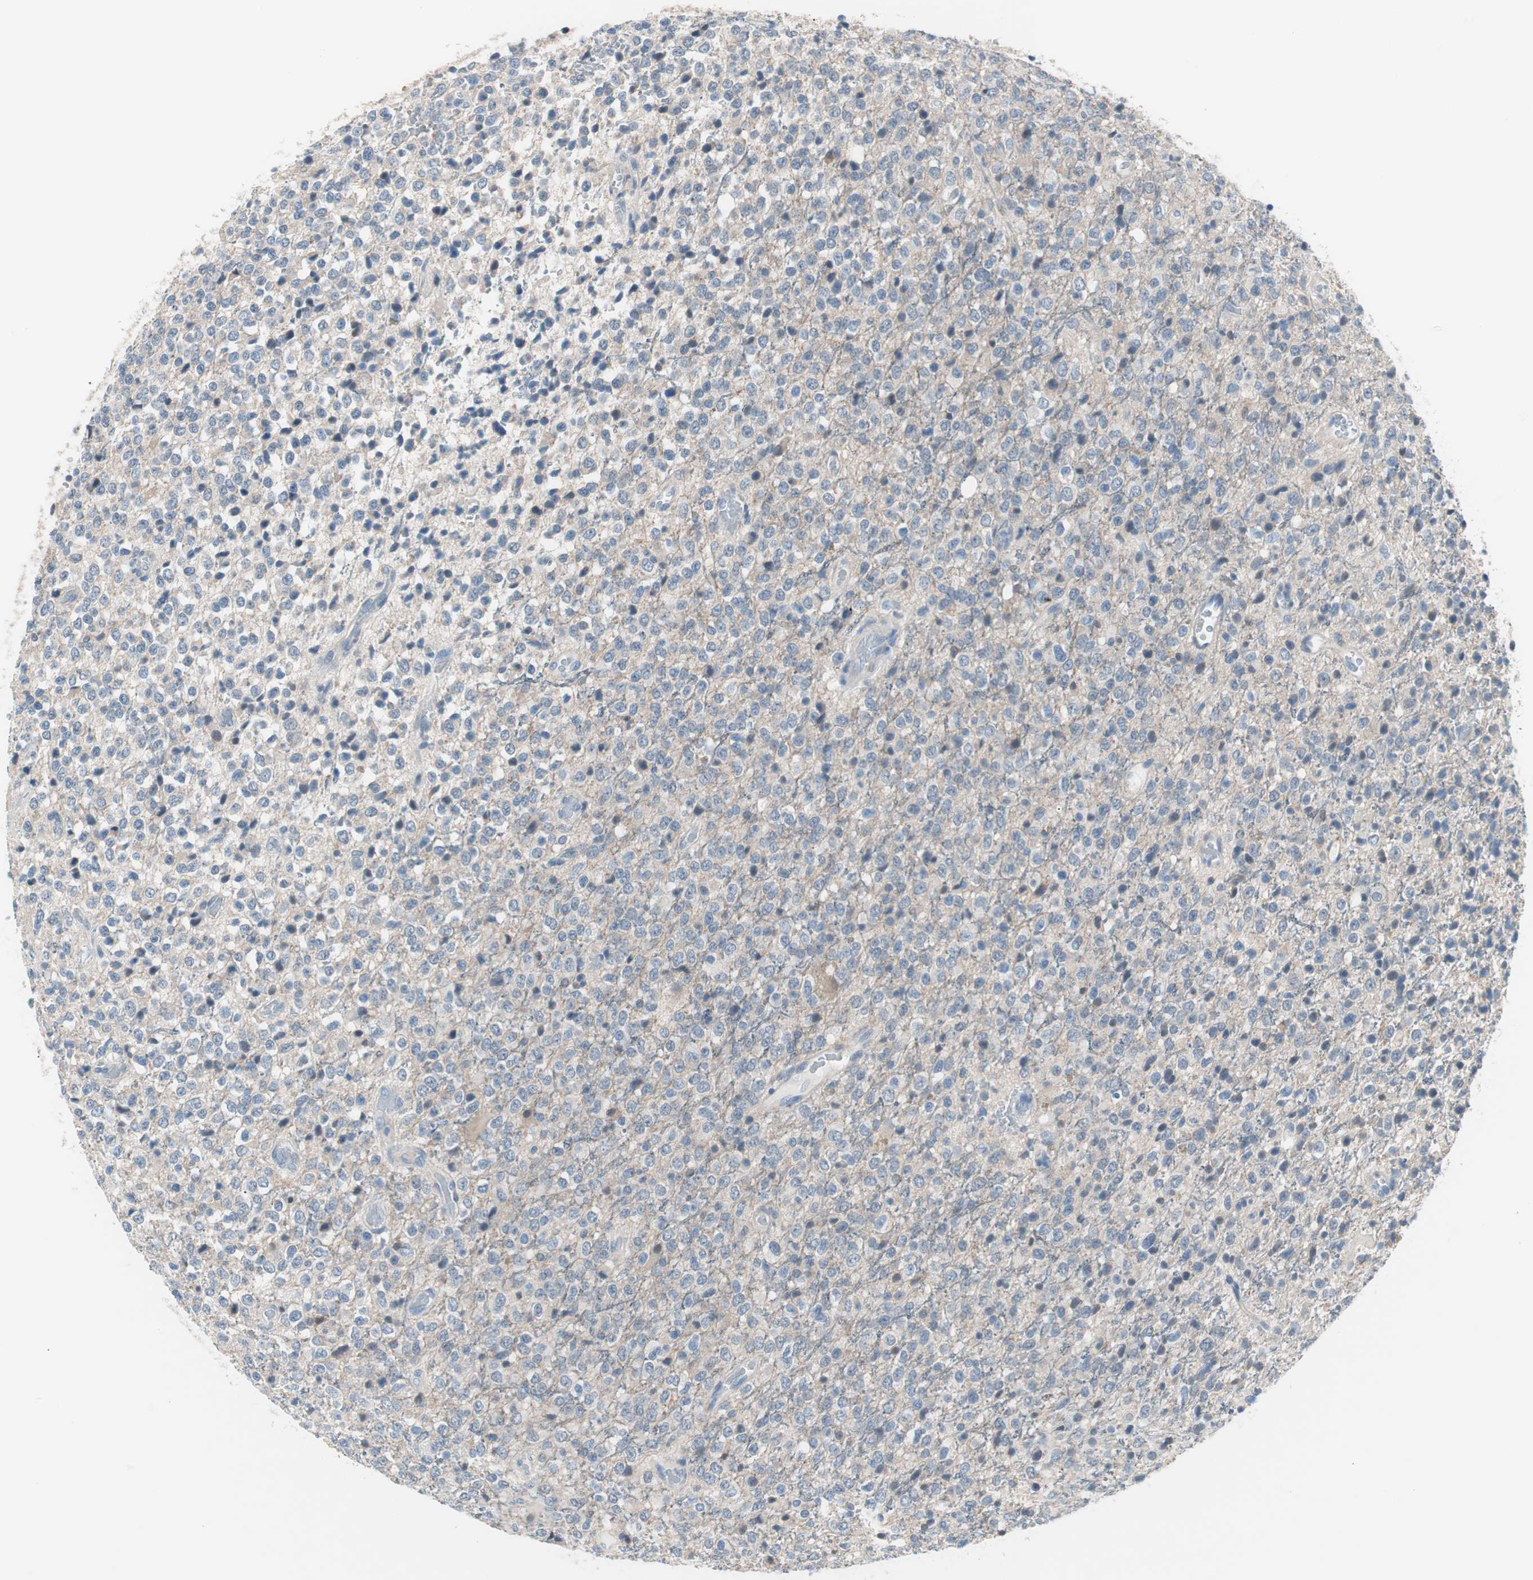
{"staining": {"intensity": "negative", "quantity": "none", "location": "none"}, "tissue": "glioma", "cell_type": "Tumor cells", "image_type": "cancer", "snomed": [{"axis": "morphology", "description": "Glioma, malignant, High grade"}, {"axis": "topography", "description": "pancreas cauda"}], "caption": "This is an IHC image of human glioma. There is no staining in tumor cells.", "gene": "VIL1", "patient": {"sex": "male", "age": 60}}